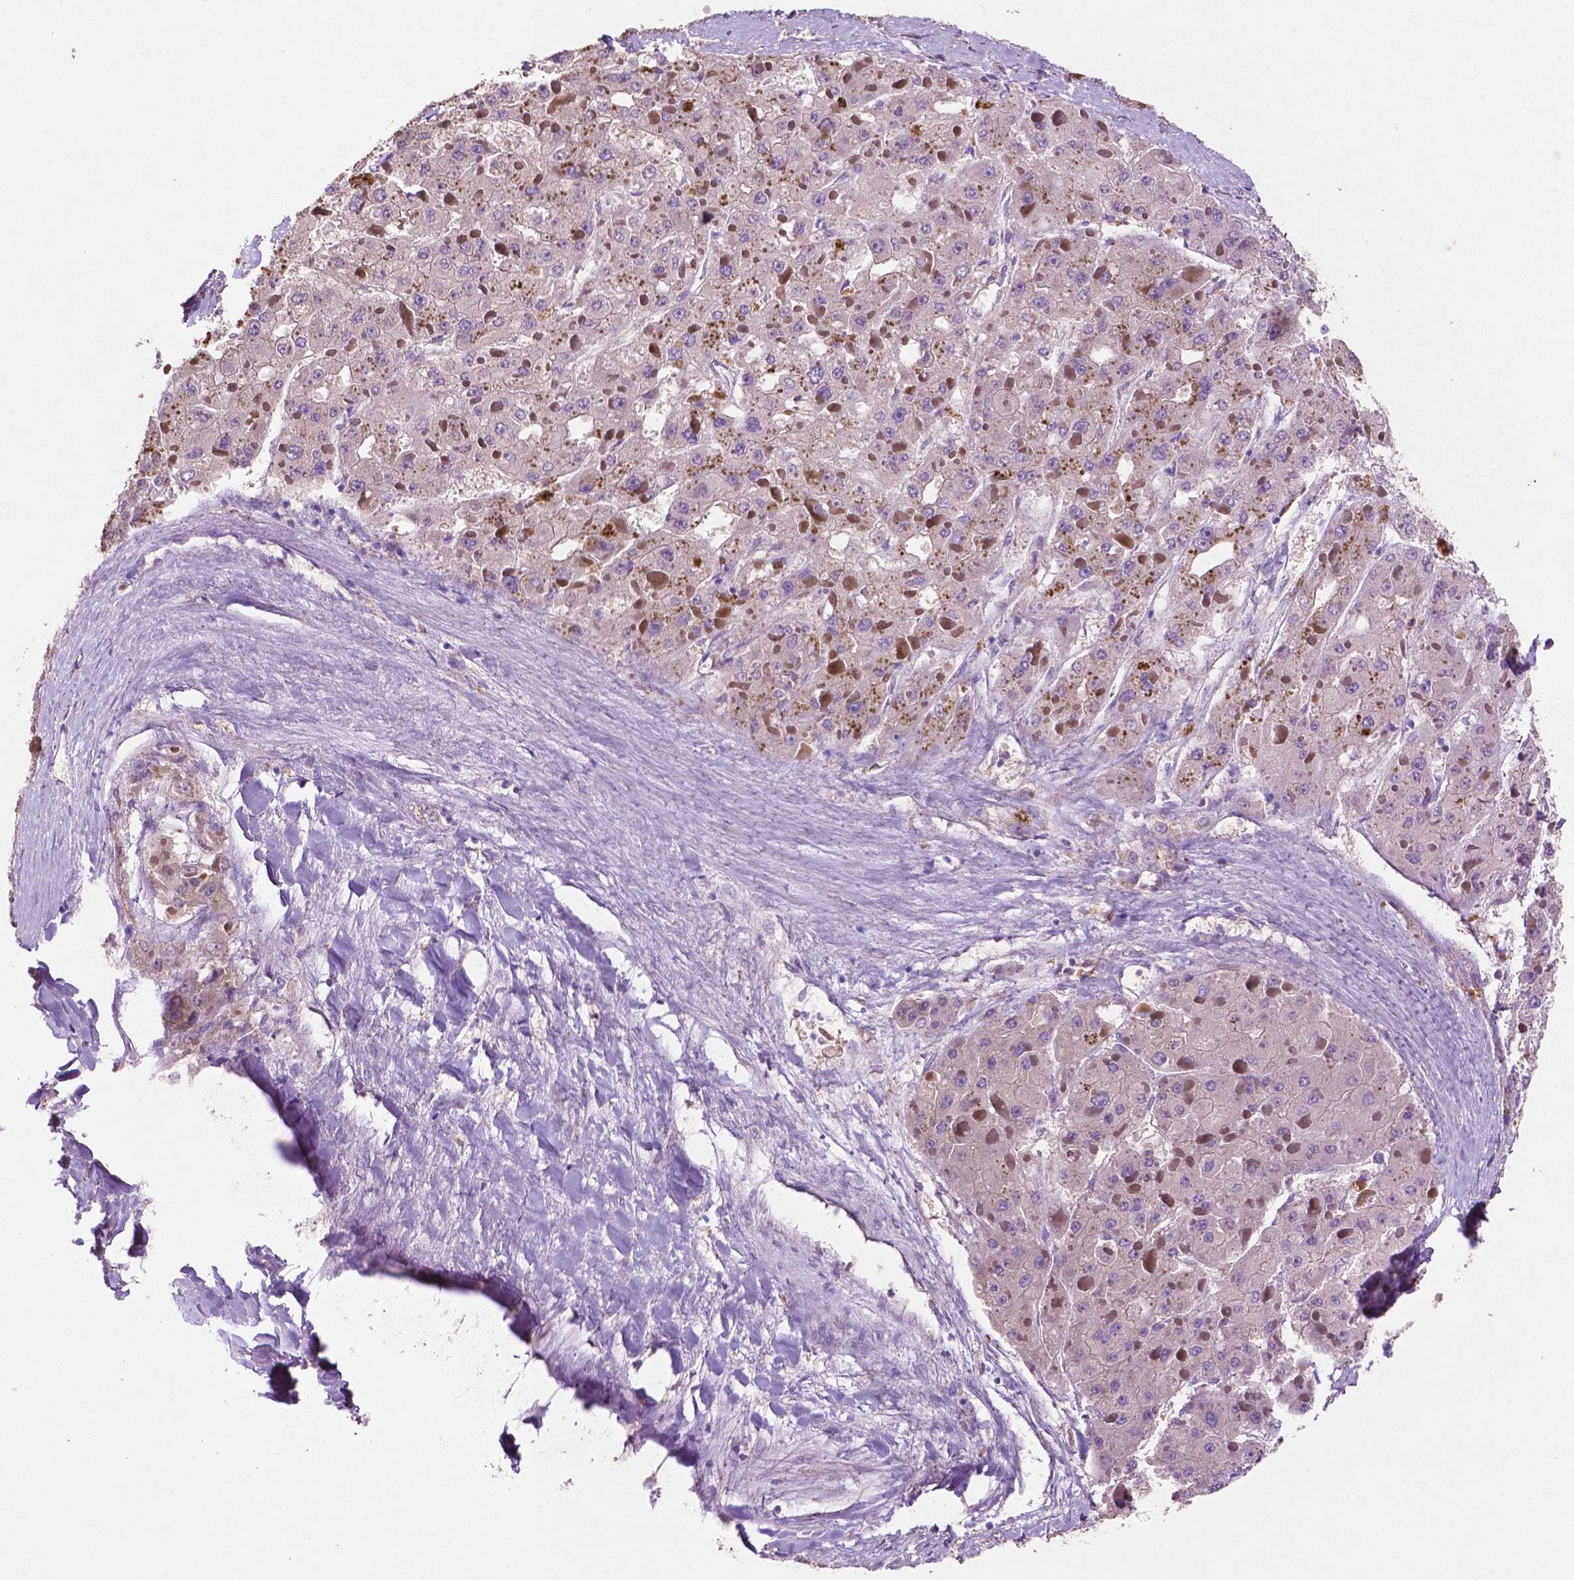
{"staining": {"intensity": "negative", "quantity": "none", "location": "none"}, "tissue": "liver cancer", "cell_type": "Tumor cells", "image_type": "cancer", "snomed": [{"axis": "morphology", "description": "Carcinoma, Hepatocellular, NOS"}, {"axis": "topography", "description": "Liver"}], "caption": "IHC image of neoplastic tissue: human liver cancer stained with DAB displays no significant protein positivity in tumor cells. Brightfield microscopy of IHC stained with DAB (brown) and hematoxylin (blue), captured at high magnification.", "gene": "MBTPS1", "patient": {"sex": "female", "age": 73}}